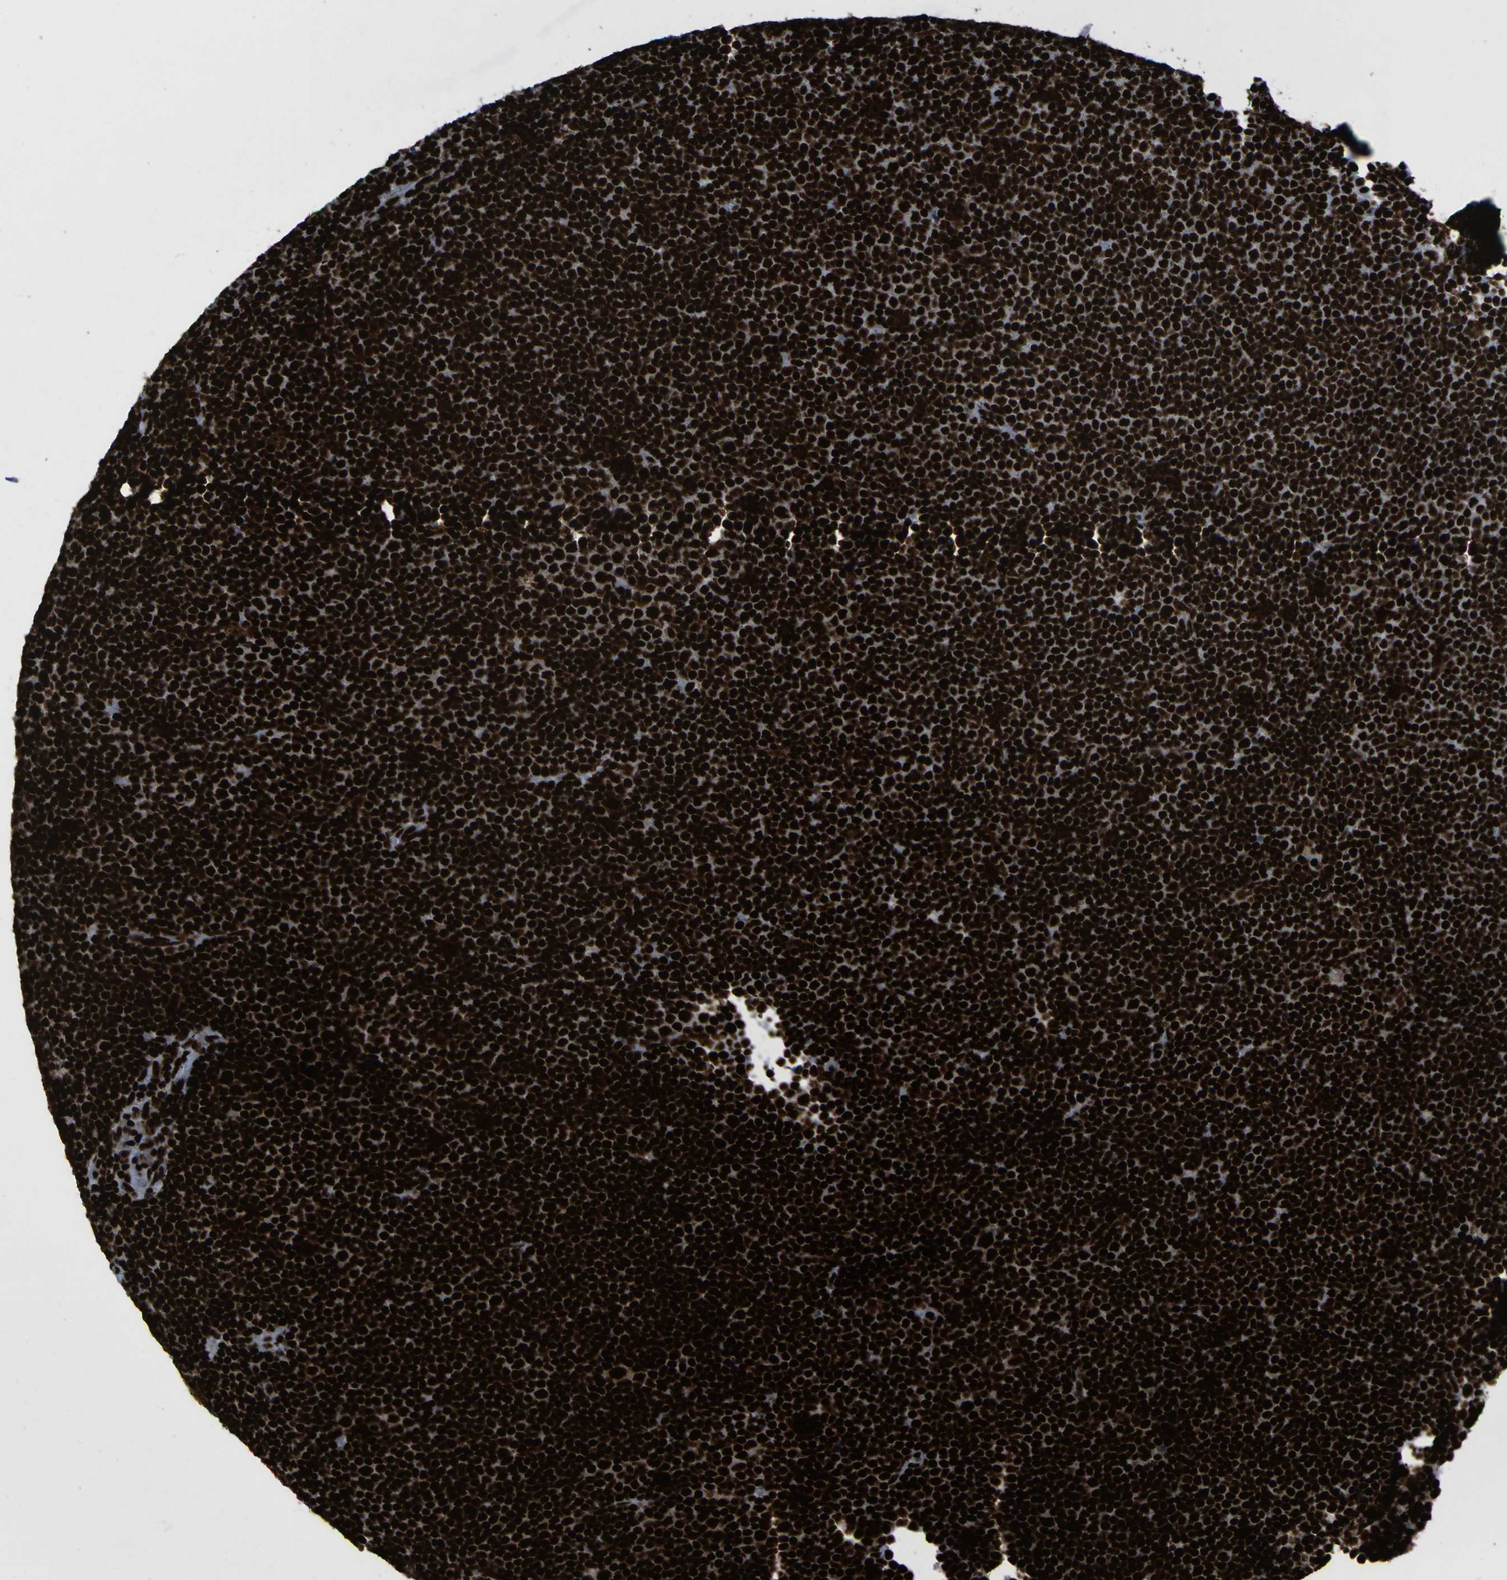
{"staining": {"intensity": "strong", "quantity": ">75%", "location": "nuclear"}, "tissue": "lymphoma", "cell_type": "Tumor cells", "image_type": "cancer", "snomed": [{"axis": "morphology", "description": "Malignant lymphoma, non-Hodgkin's type, Low grade"}, {"axis": "topography", "description": "Lymph node"}], "caption": "Immunohistochemical staining of low-grade malignant lymphoma, non-Hodgkin's type displays strong nuclear protein expression in about >75% of tumor cells. (IHC, brightfield microscopy, high magnification).", "gene": "NPM1", "patient": {"sex": "female", "age": 67}}